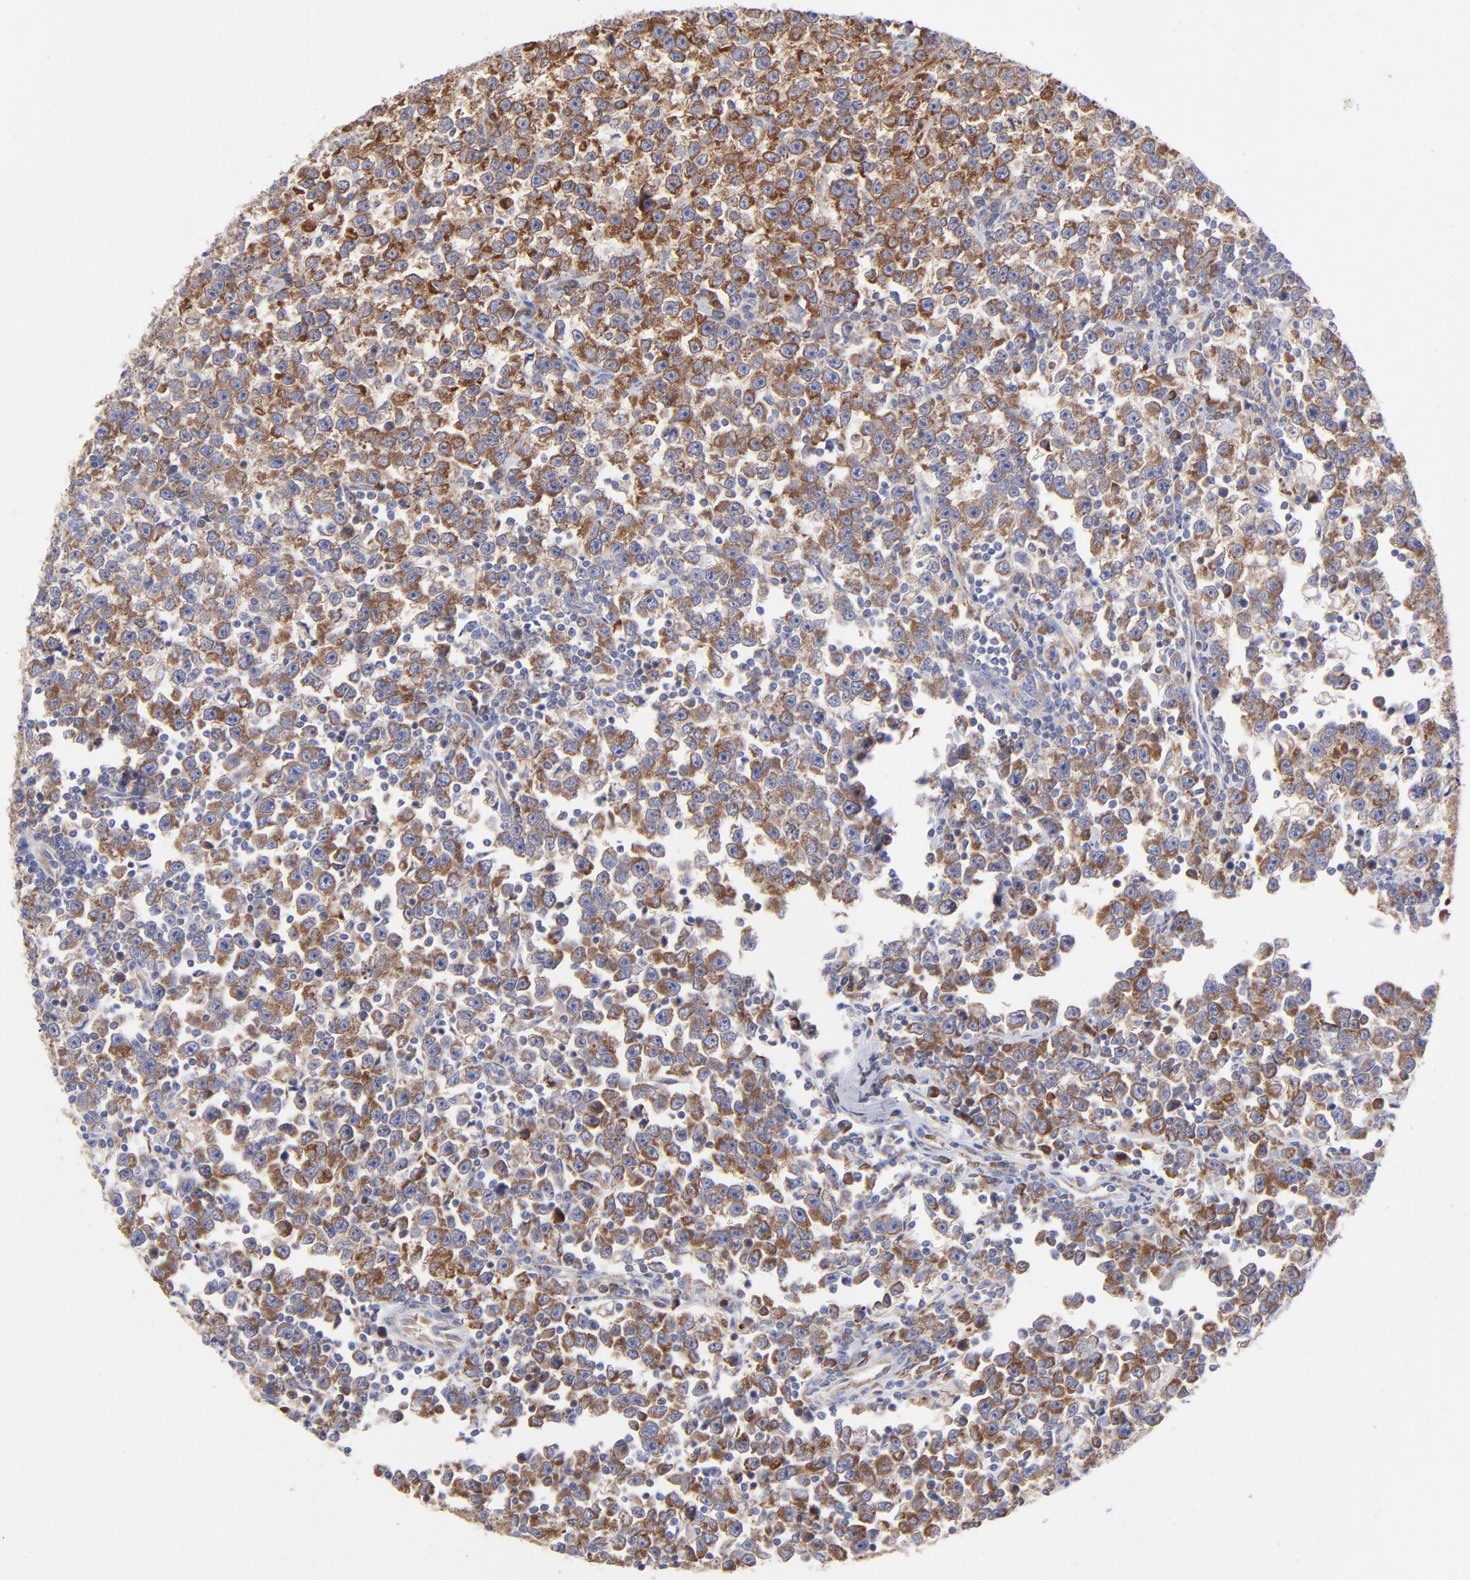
{"staining": {"intensity": "strong", "quantity": ">75%", "location": "cytoplasmic/membranous"}, "tissue": "testis cancer", "cell_type": "Tumor cells", "image_type": "cancer", "snomed": [{"axis": "morphology", "description": "Seminoma, NOS"}, {"axis": "topography", "description": "Testis"}], "caption": "Approximately >75% of tumor cells in seminoma (testis) demonstrate strong cytoplasmic/membranous protein expression as visualized by brown immunohistochemical staining.", "gene": "EIF2AK2", "patient": {"sex": "male", "age": 43}}